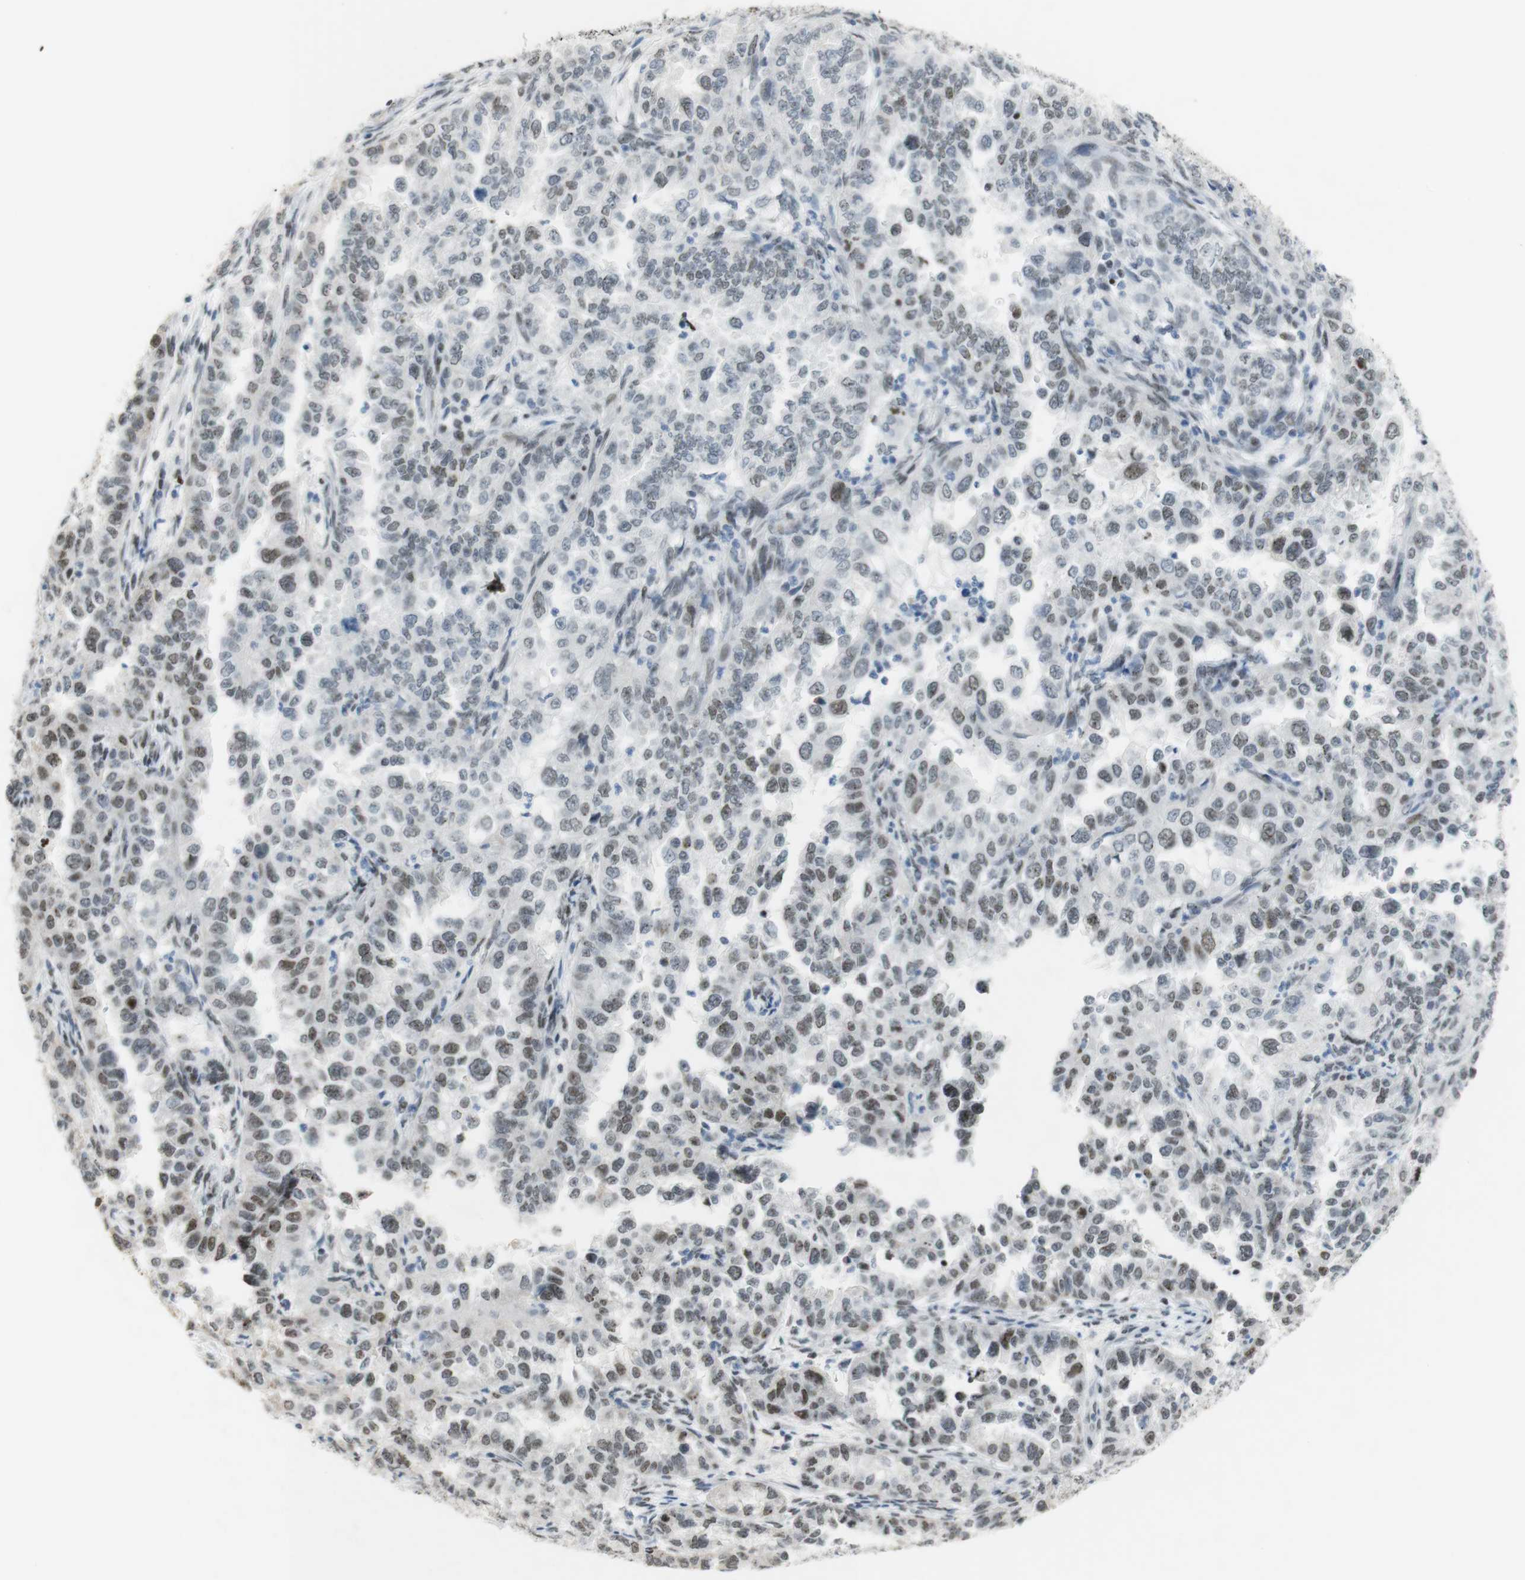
{"staining": {"intensity": "weak", "quantity": "25%-75%", "location": "nuclear"}, "tissue": "endometrial cancer", "cell_type": "Tumor cells", "image_type": "cancer", "snomed": [{"axis": "morphology", "description": "Adenocarcinoma, NOS"}, {"axis": "topography", "description": "Endometrium"}], "caption": "High-power microscopy captured an immunohistochemistry histopathology image of adenocarcinoma (endometrial), revealing weak nuclear positivity in approximately 25%-75% of tumor cells.", "gene": "BMI1", "patient": {"sex": "female", "age": 85}}